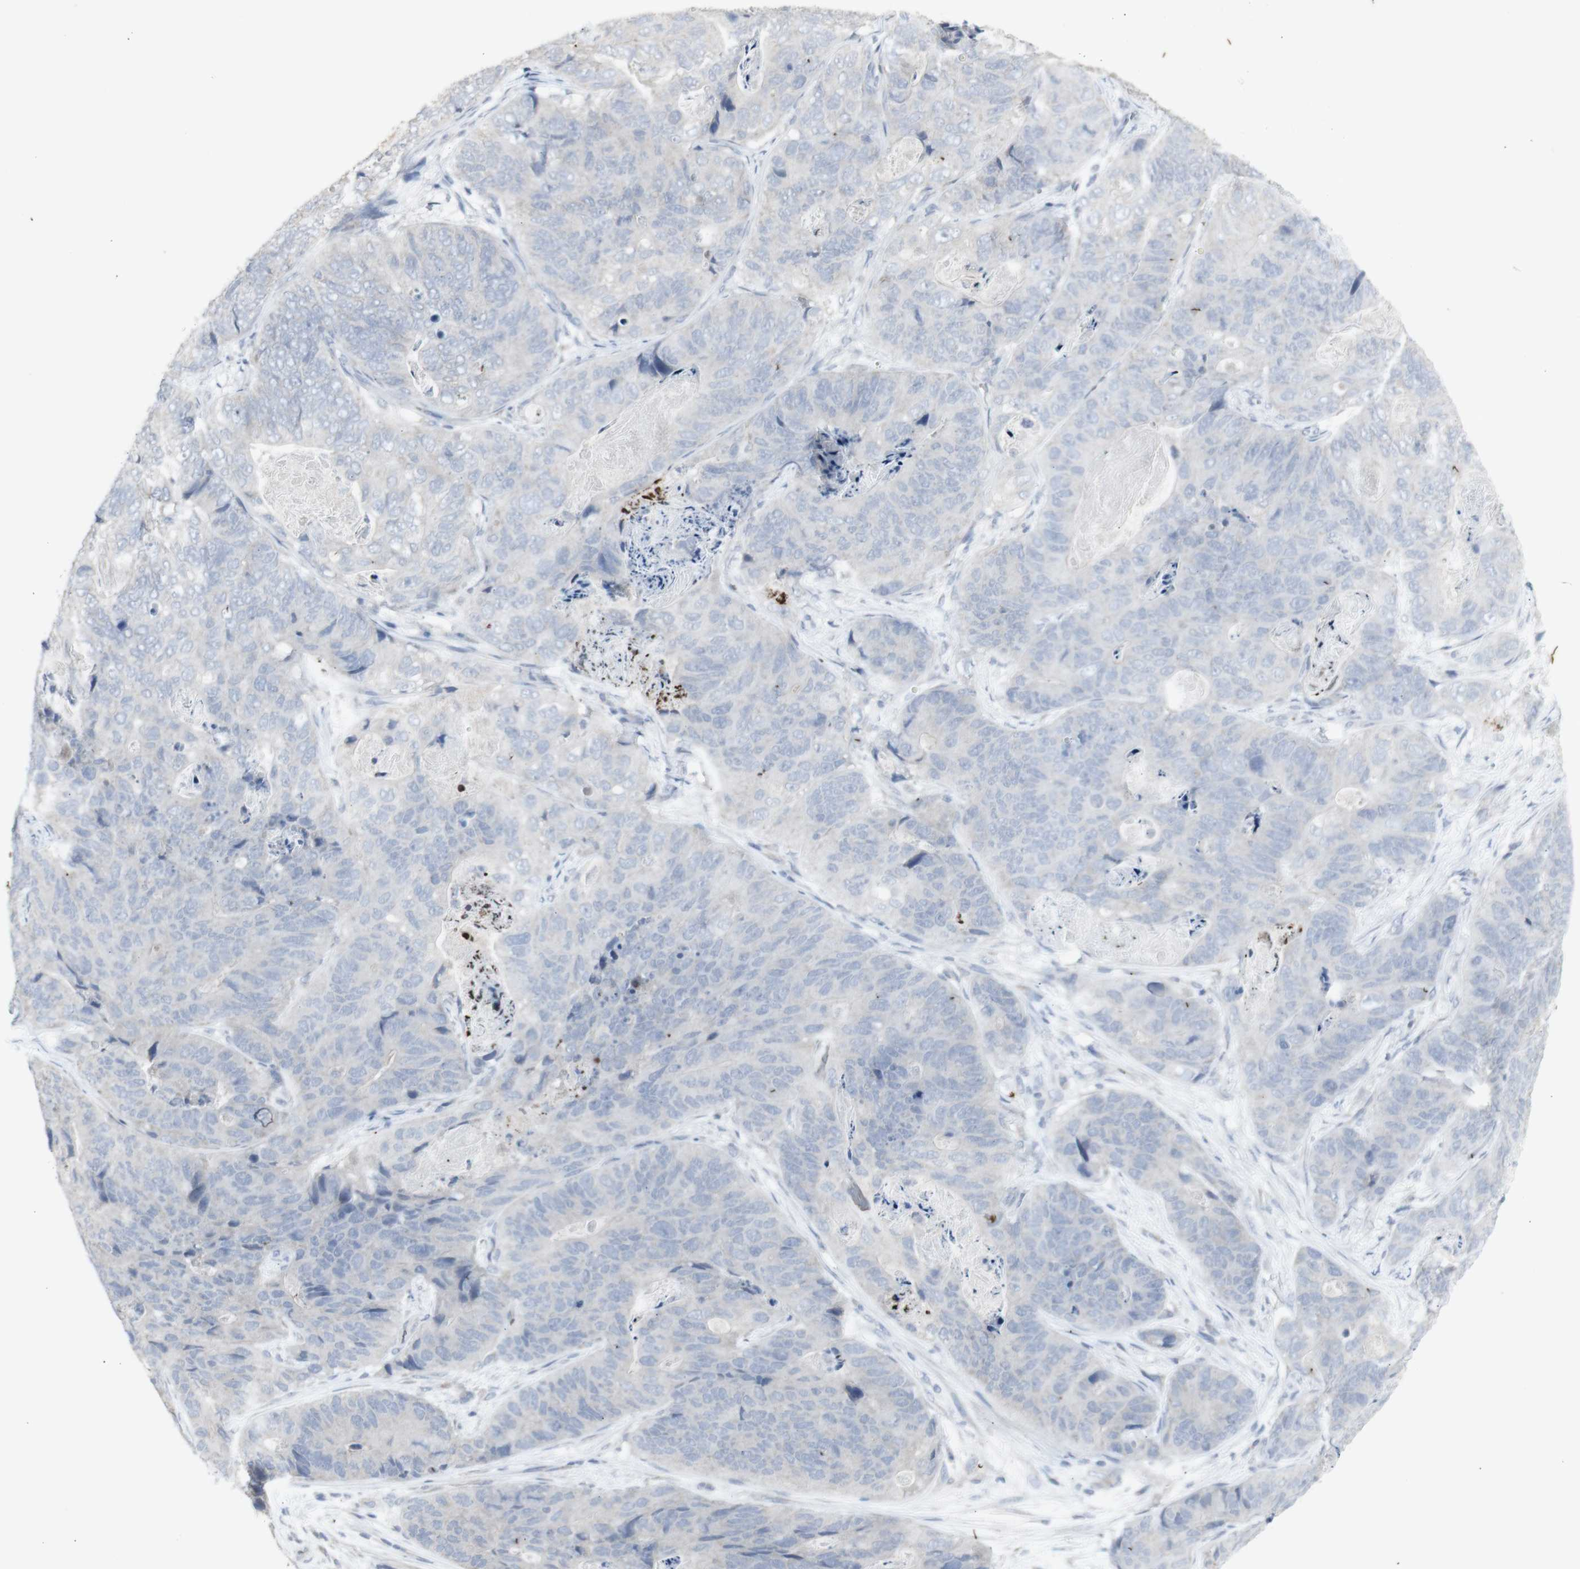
{"staining": {"intensity": "negative", "quantity": "none", "location": "none"}, "tissue": "stomach cancer", "cell_type": "Tumor cells", "image_type": "cancer", "snomed": [{"axis": "morphology", "description": "Adenocarcinoma, NOS"}, {"axis": "topography", "description": "Stomach"}], "caption": "Protein analysis of stomach adenocarcinoma reveals no significant expression in tumor cells.", "gene": "INS", "patient": {"sex": "female", "age": 89}}